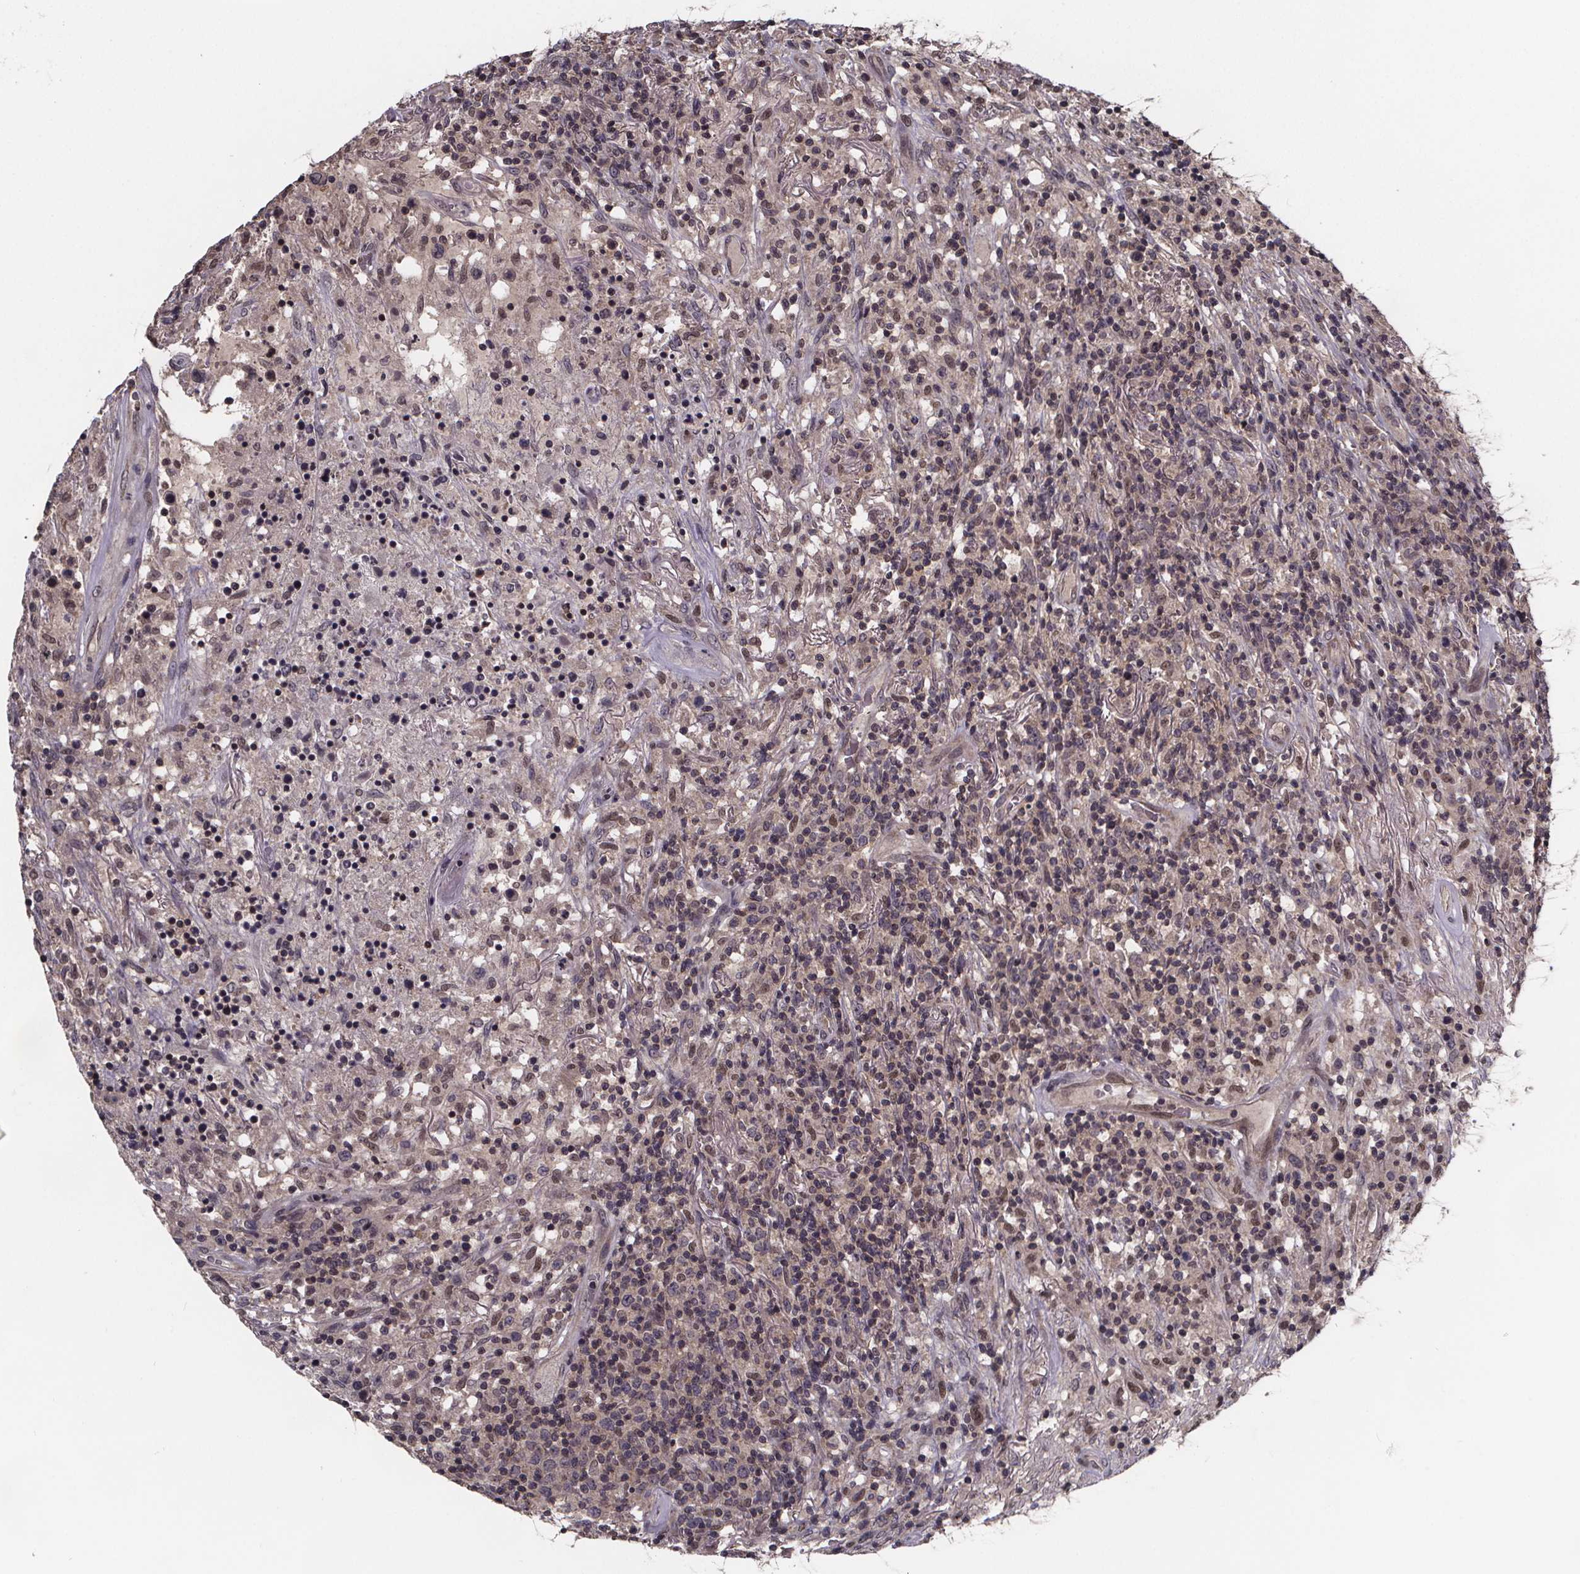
{"staining": {"intensity": "weak", "quantity": "25%-75%", "location": "nuclear"}, "tissue": "lymphoma", "cell_type": "Tumor cells", "image_type": "cancer", "snomed": [{"axis": "morphology", "description": "Malignant lymphoma, non-Hodgkin's type, High grade"}, {"axis": "topography", "description": "Lung"}], "caption": "This is a micrograph of IHC staining of high-grade malignant lymphoma, non-Hodgkin's type, which shows weak staining in the nuclear of tumor cells.", "gene": "FN3KRP", "patient": {"sex": "male", "age": 79}}